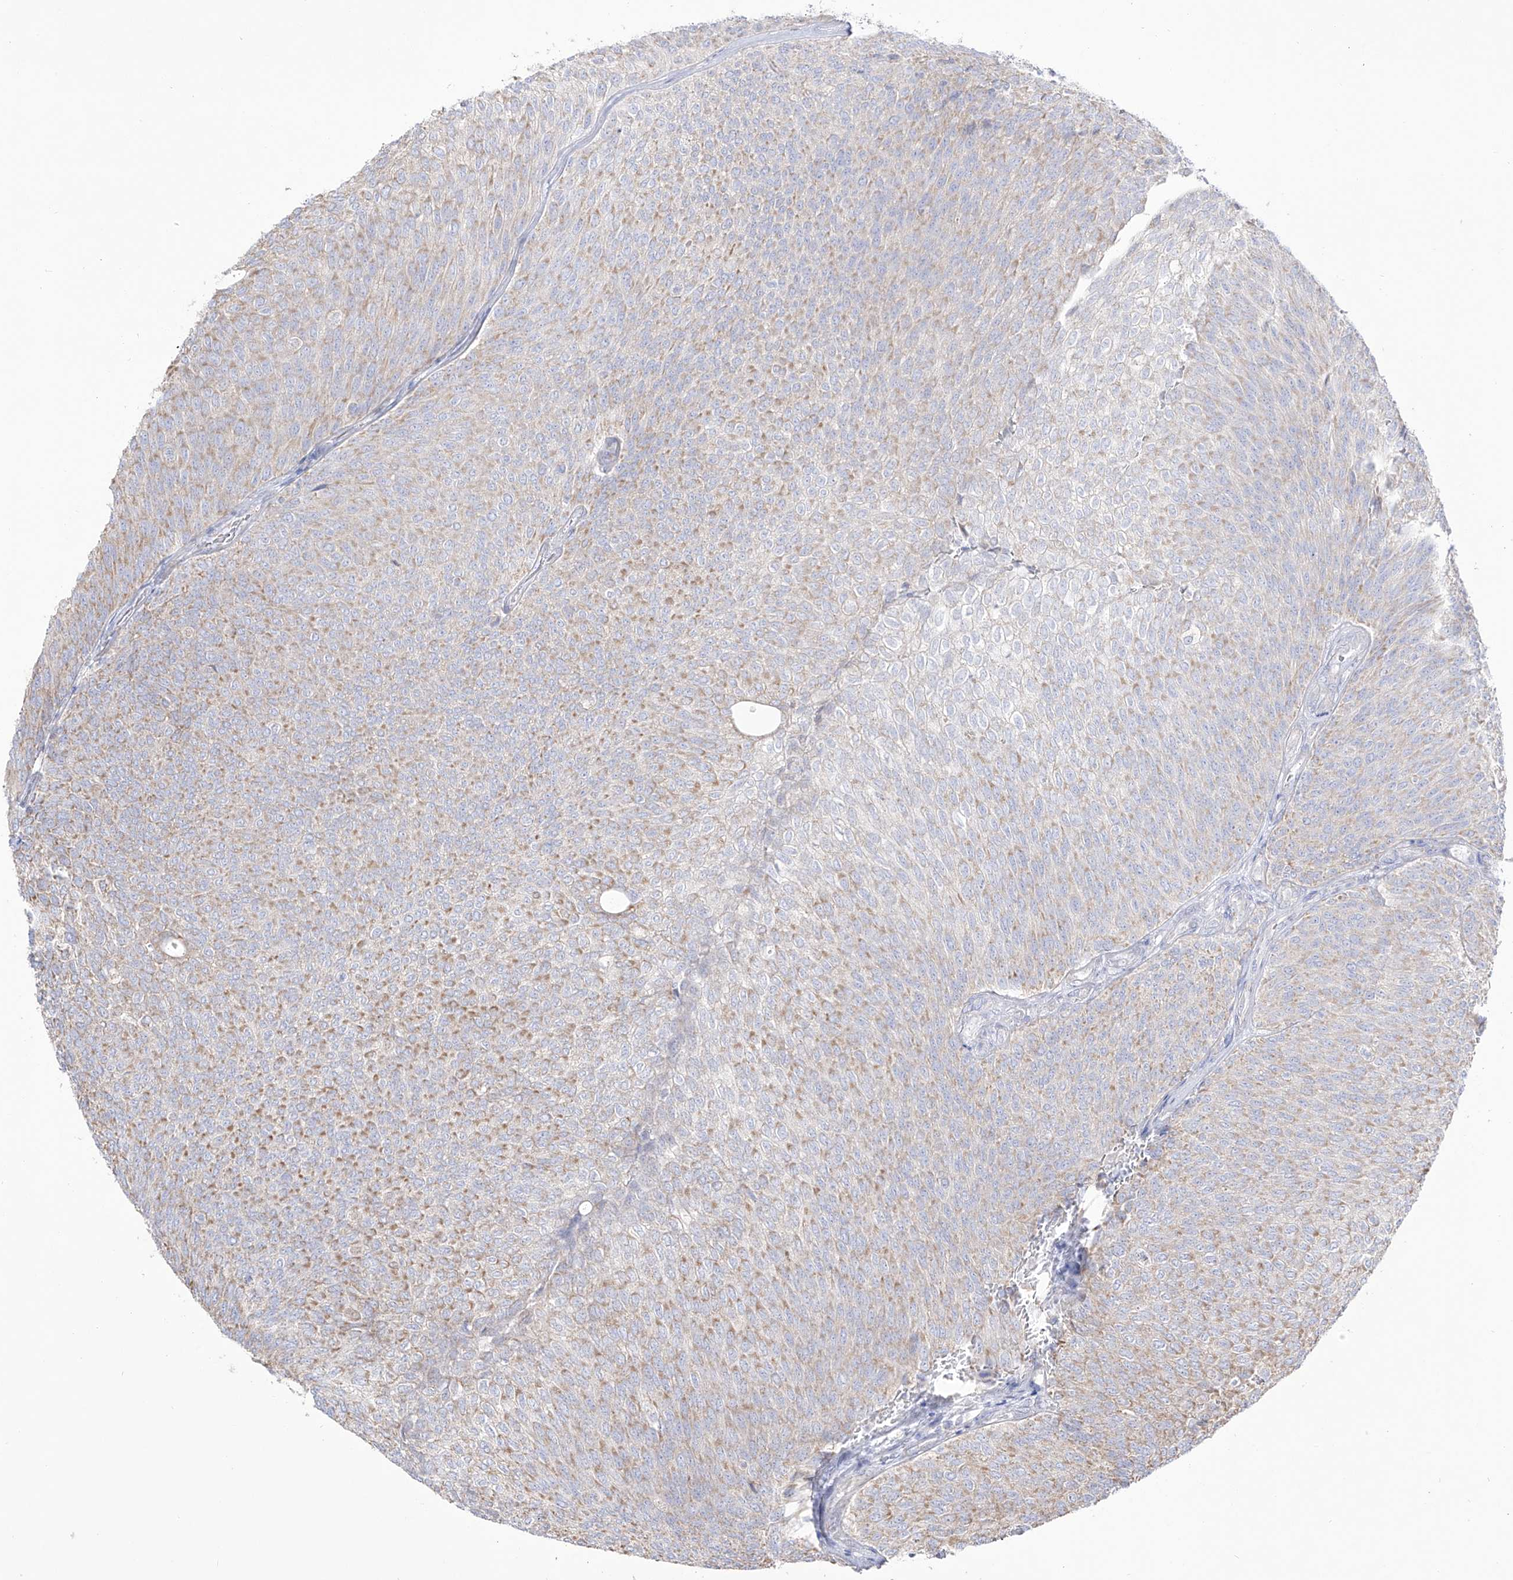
{"staining": {"intensity": "weak", "quantity": ">75%", "location": "cytoplasmic/membranous"}, "tissue": "urothelial cancer", "cell_type": "Tumor cells", "image_type": "cancer", "snomed": [{"axis": "morphology", "description": "Urothelial carcinoma, Low grade"}, {"axis": "topography", "description": "Urinary bladder"}], "caption": "Immunohistochemistry staining of urothelial cancer, which shows low levels of weak cytoplasmic/membranous positivity in approximately >75% of tumor cells indicating weak cytoplasmic/membranous protein staining. The staining was performed using DAB (3,3'-diaminobenzidine) (brown) for protein detection and nuclei were counterstained in hematoxylin (blue).", "gene": "RCHY1", "patient": {"sex": "female", "age": 79}}